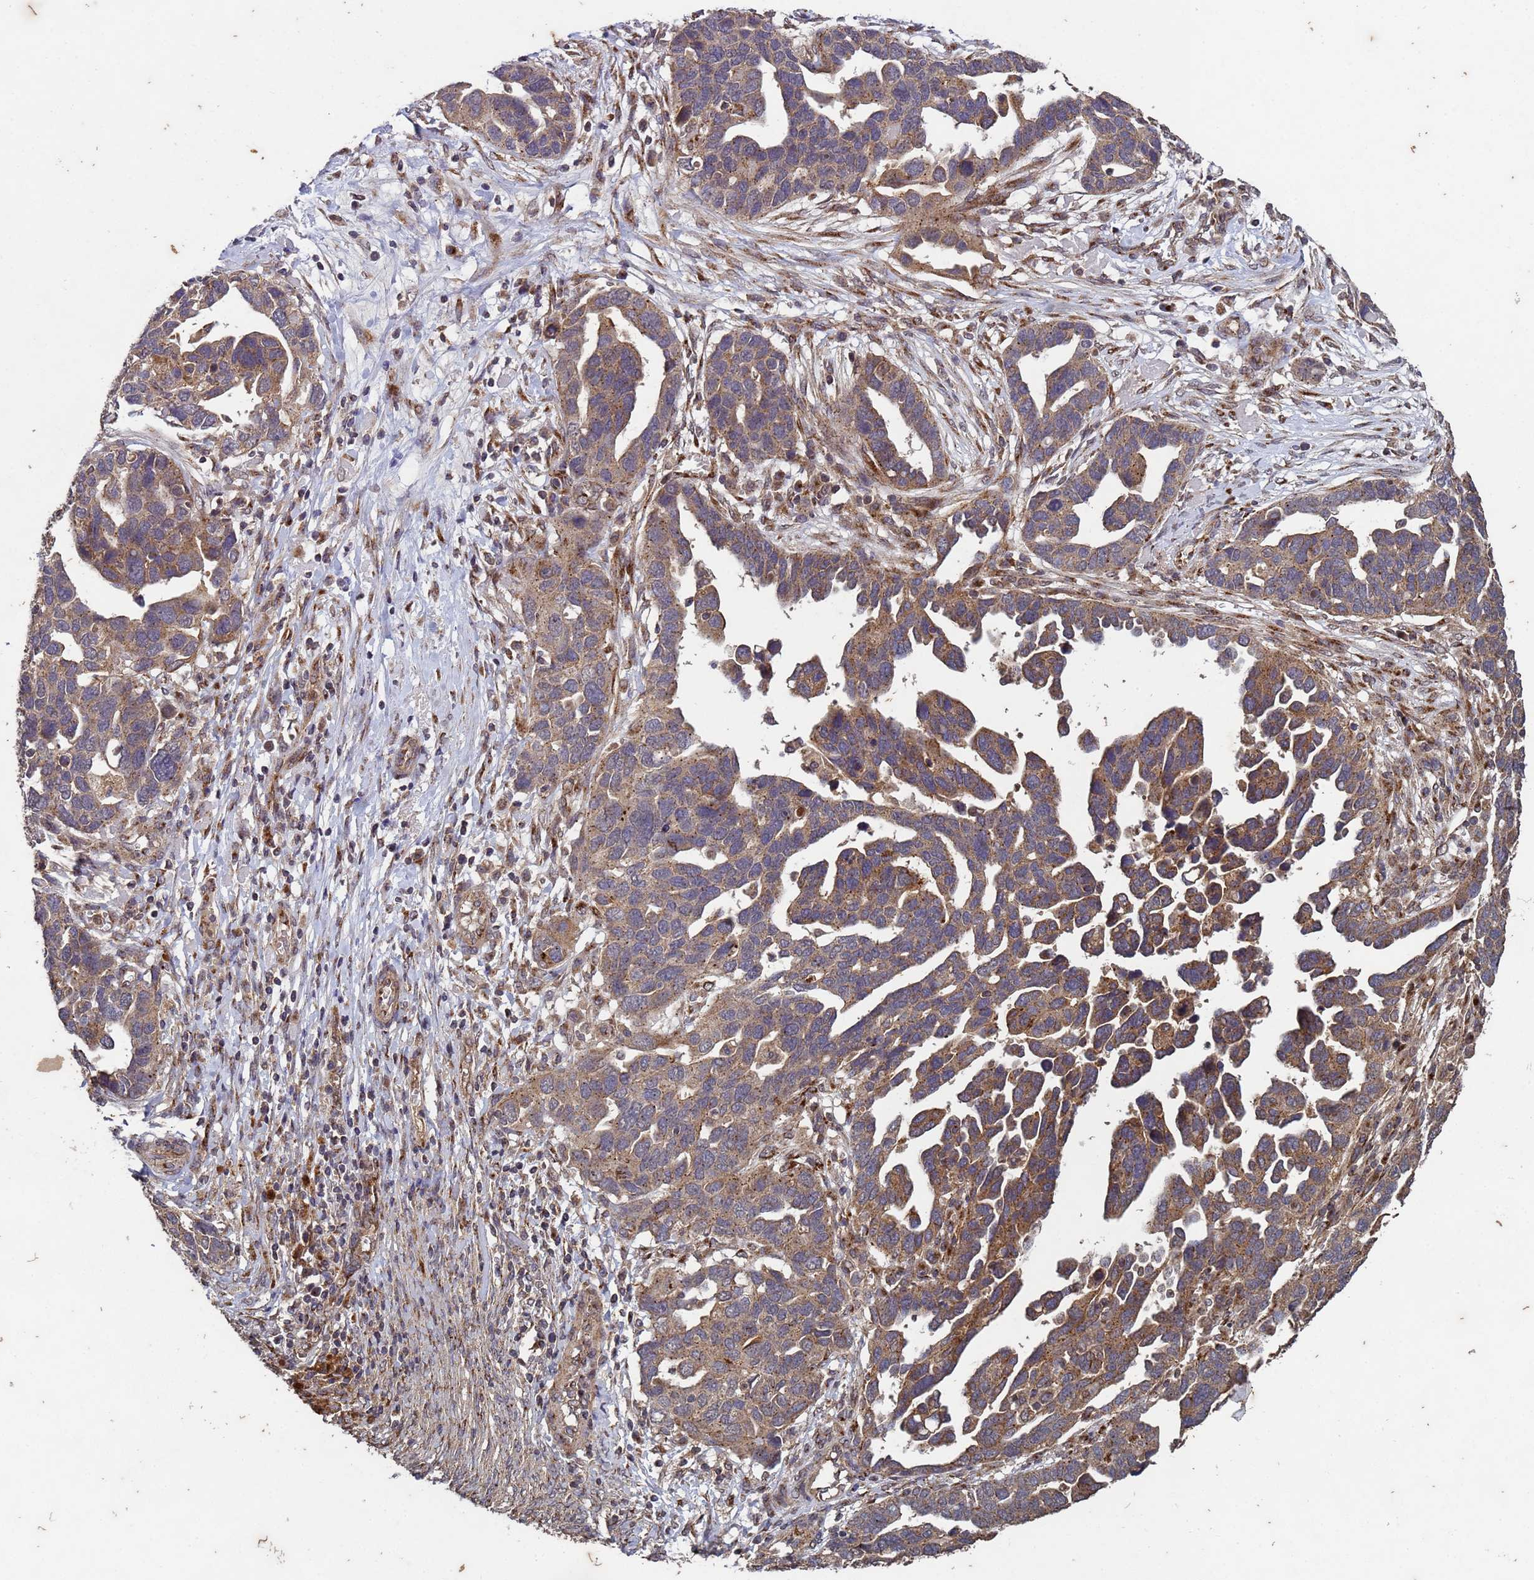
{"staining": {"intensity": "moderate", "quantity": ">75%", "location": "cytoplasmic/membranous"}, "tissue": "ovarian cancer", "cell_type": "Tumor cells", "image_type": "cancer", "snomed": [{"axis": "morphology", "description": "Cystadenocarcinoma, serous, NOS"}, {"axis": "topography", "description": "Ovary"}], "caption": "Ovarian serous cystadenocarcinoma tissue displays moderate cytoplasmic/membranous staining in about >75% of tumor cells", "gene": "FASTKD1", "patient": {"sex": "female", "age": 54}}